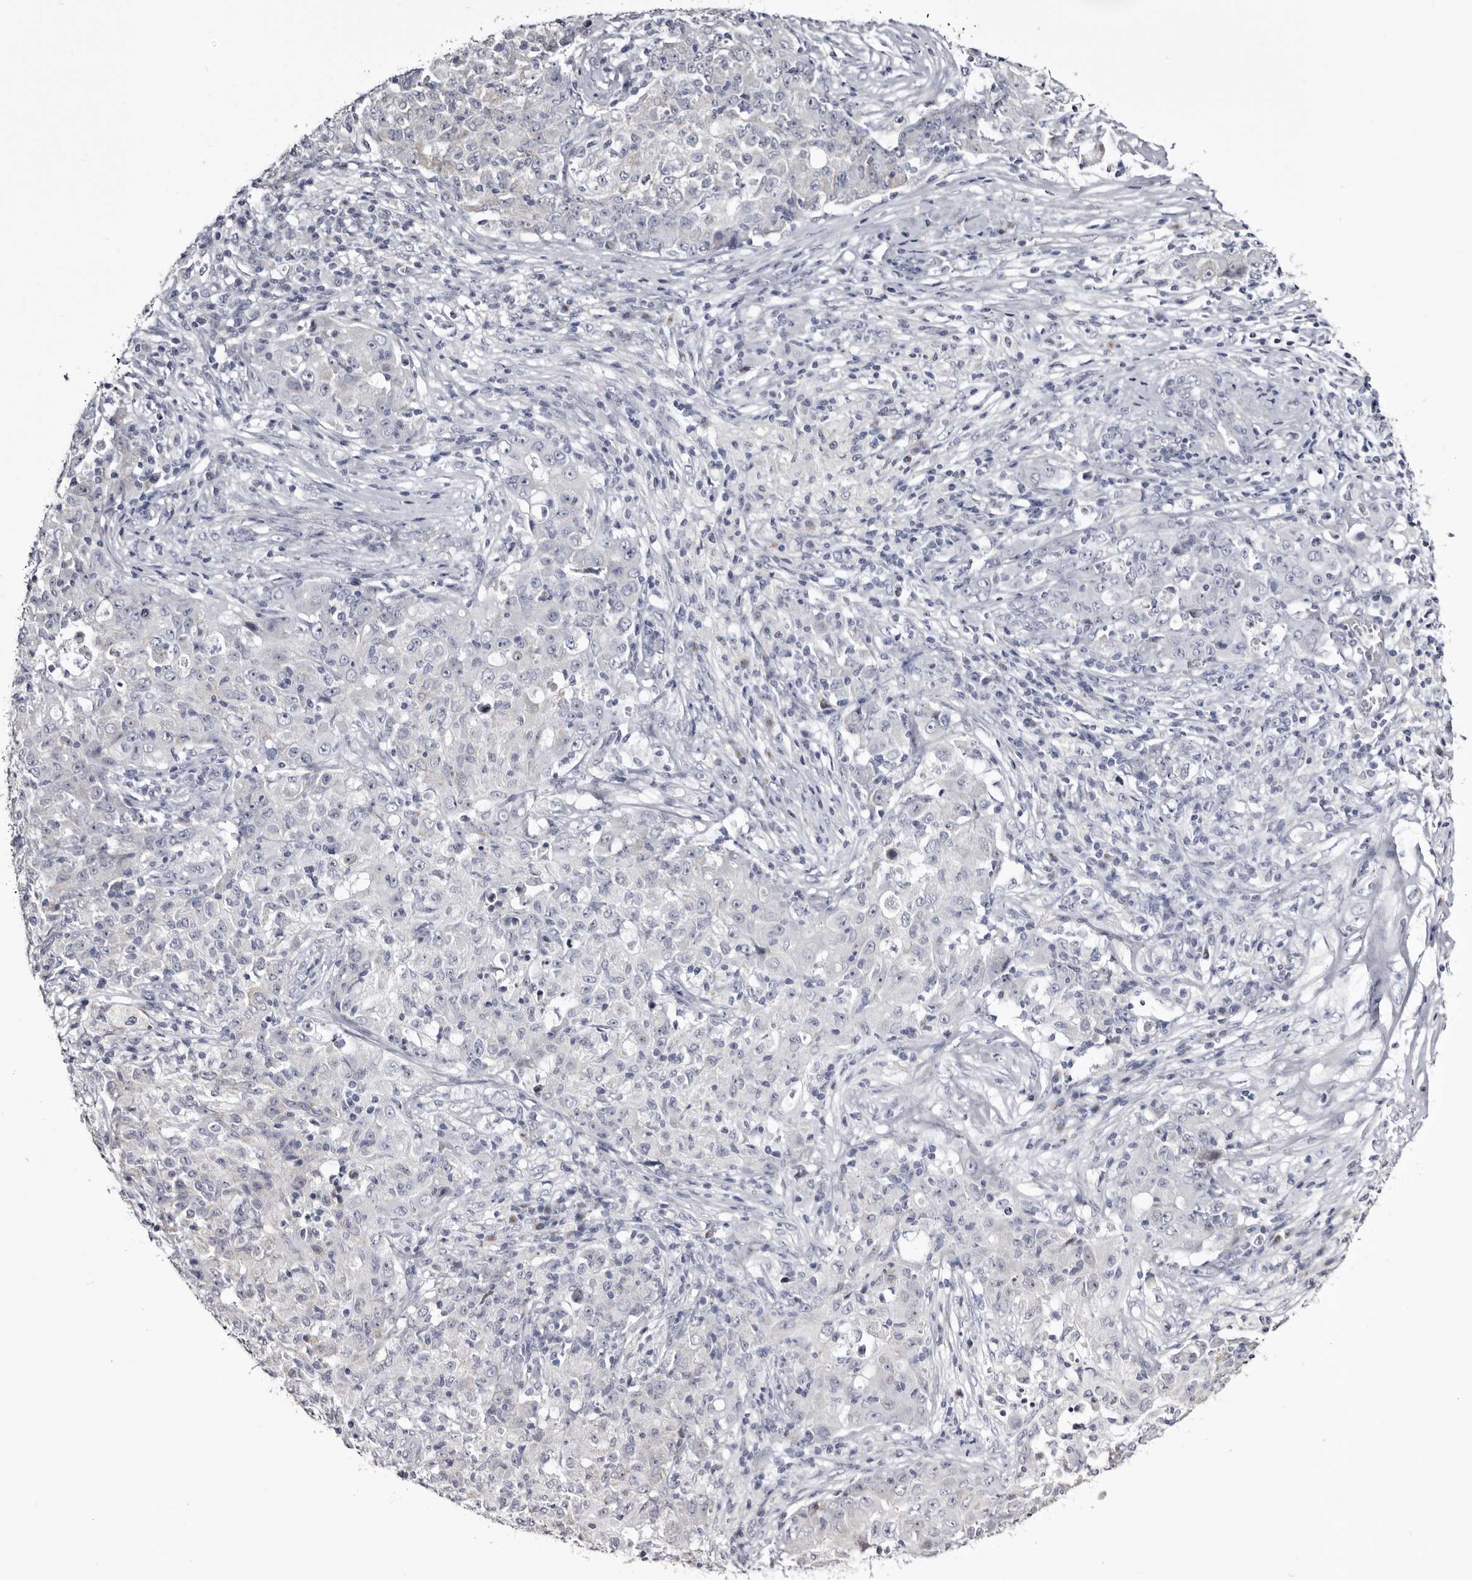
{"staining": {"intensity": "negative", "quantity": "none", "location": "none"}, "tissue": "ovarian cancer", "cell_type": "Tumor cells", "image_type": "cancer", "snomed": [{"axis": "morphology", "description": "Carcinoma, endometroid"}, {"axis": "topography", "description": "Ovary"}], "caption": "Image shows no protein expression in tumor cells of ovarian endometroid carcinoma tissue. Nuclei are stained in blue.", "gene": "CASQ1", "patient": {"sex": "female", "age": 42}}